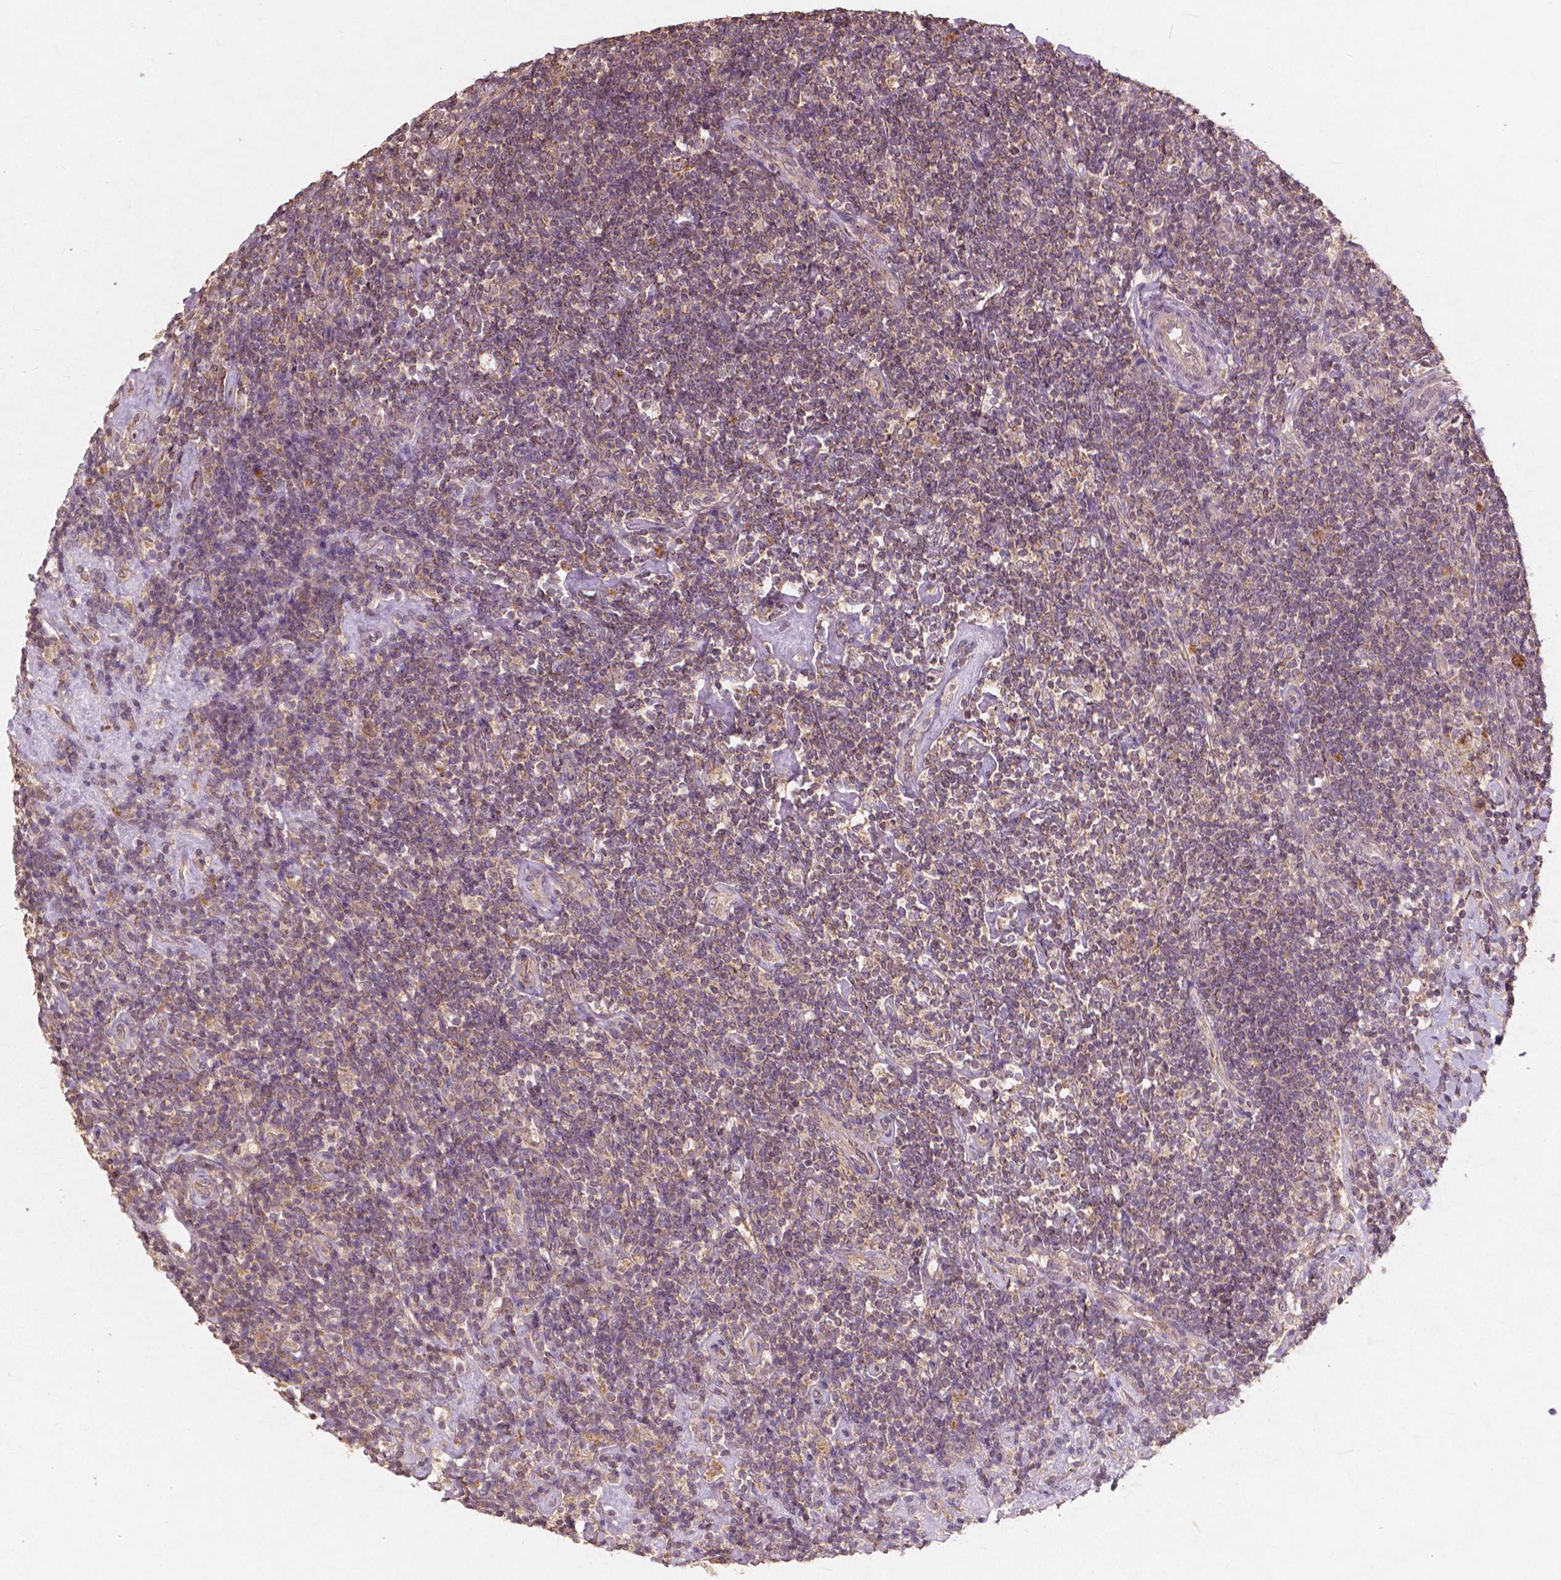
{"staining": {"intensity": "weak", "quantity": ">75%", "location": "cytoplasmic/membranous"}, "tissue": "lymphoma", "cell_type": "Tumor cells", "image_type": "cancer", "snomed": [{"axis": "morphology", "description": "Hodgkin's disease, NOS"}, {"axis": "topography", "description": "Lymph node"}], "caption": "Brown immunohistochemical staining in human Hodgkin's disease displays weak cytoplasmic/membranous staining in approximately >75% of tumor cells.", "gene": "ST6GALNAC5", "patient": {"sex": "male", "age": 40}}